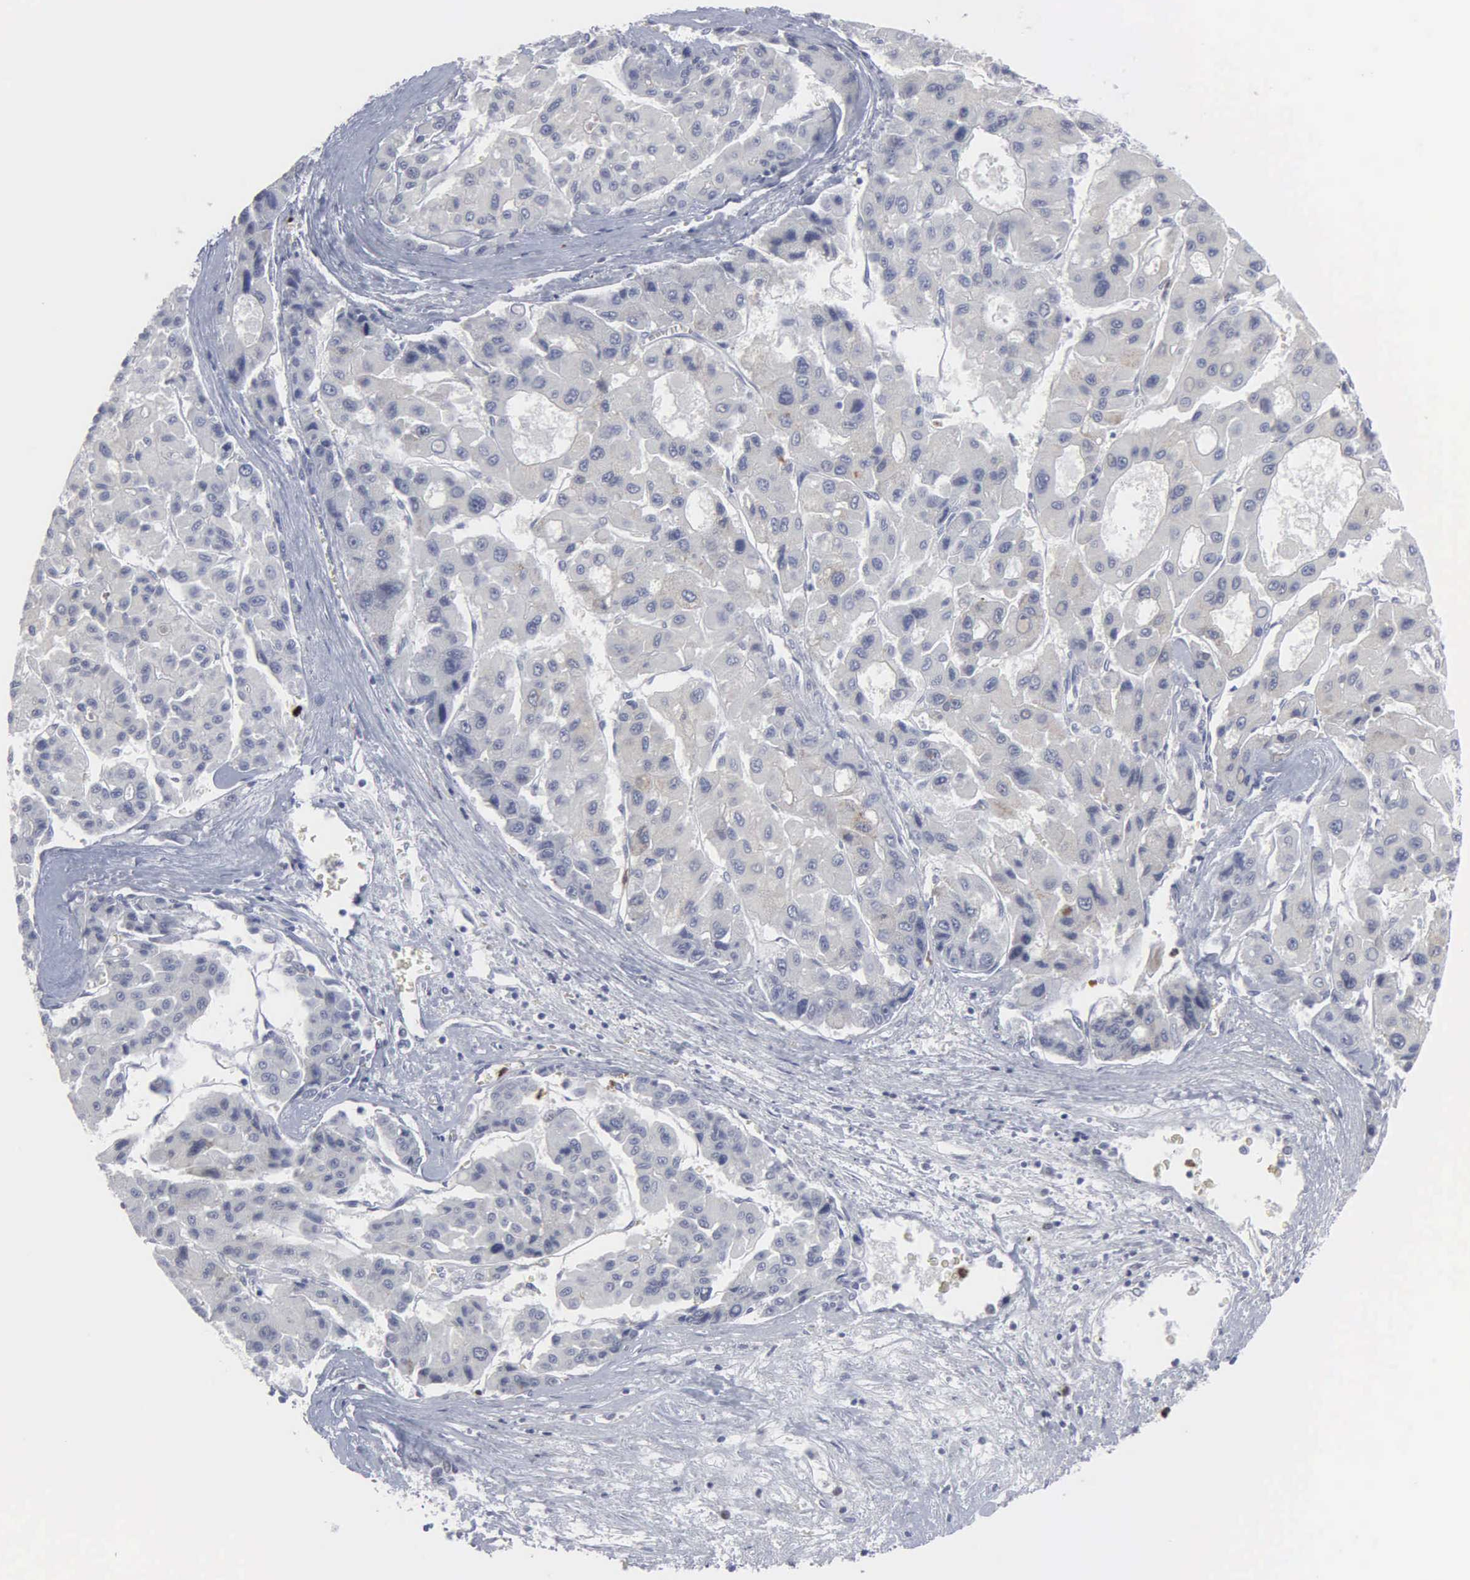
{"staining": {"intensity": "negative", "quantity": "none", "location": "none"}, "tissue": "liver cancer", "cell_type": "Tumor cells", "image_type": "cancer", "snomed": [{"axis": "morphology", "description": "Carcinoma, Hepatocellular, NOS"}, {"axis": "topography", "description": "Liver"}], "caption": "This is an immunohistochemistry image of liver cancer (hepatocellular carcinoma). There is no staining in tumor cells.", "gene": "SPIN3", "patient": {"sex": "male", "age": 64}}